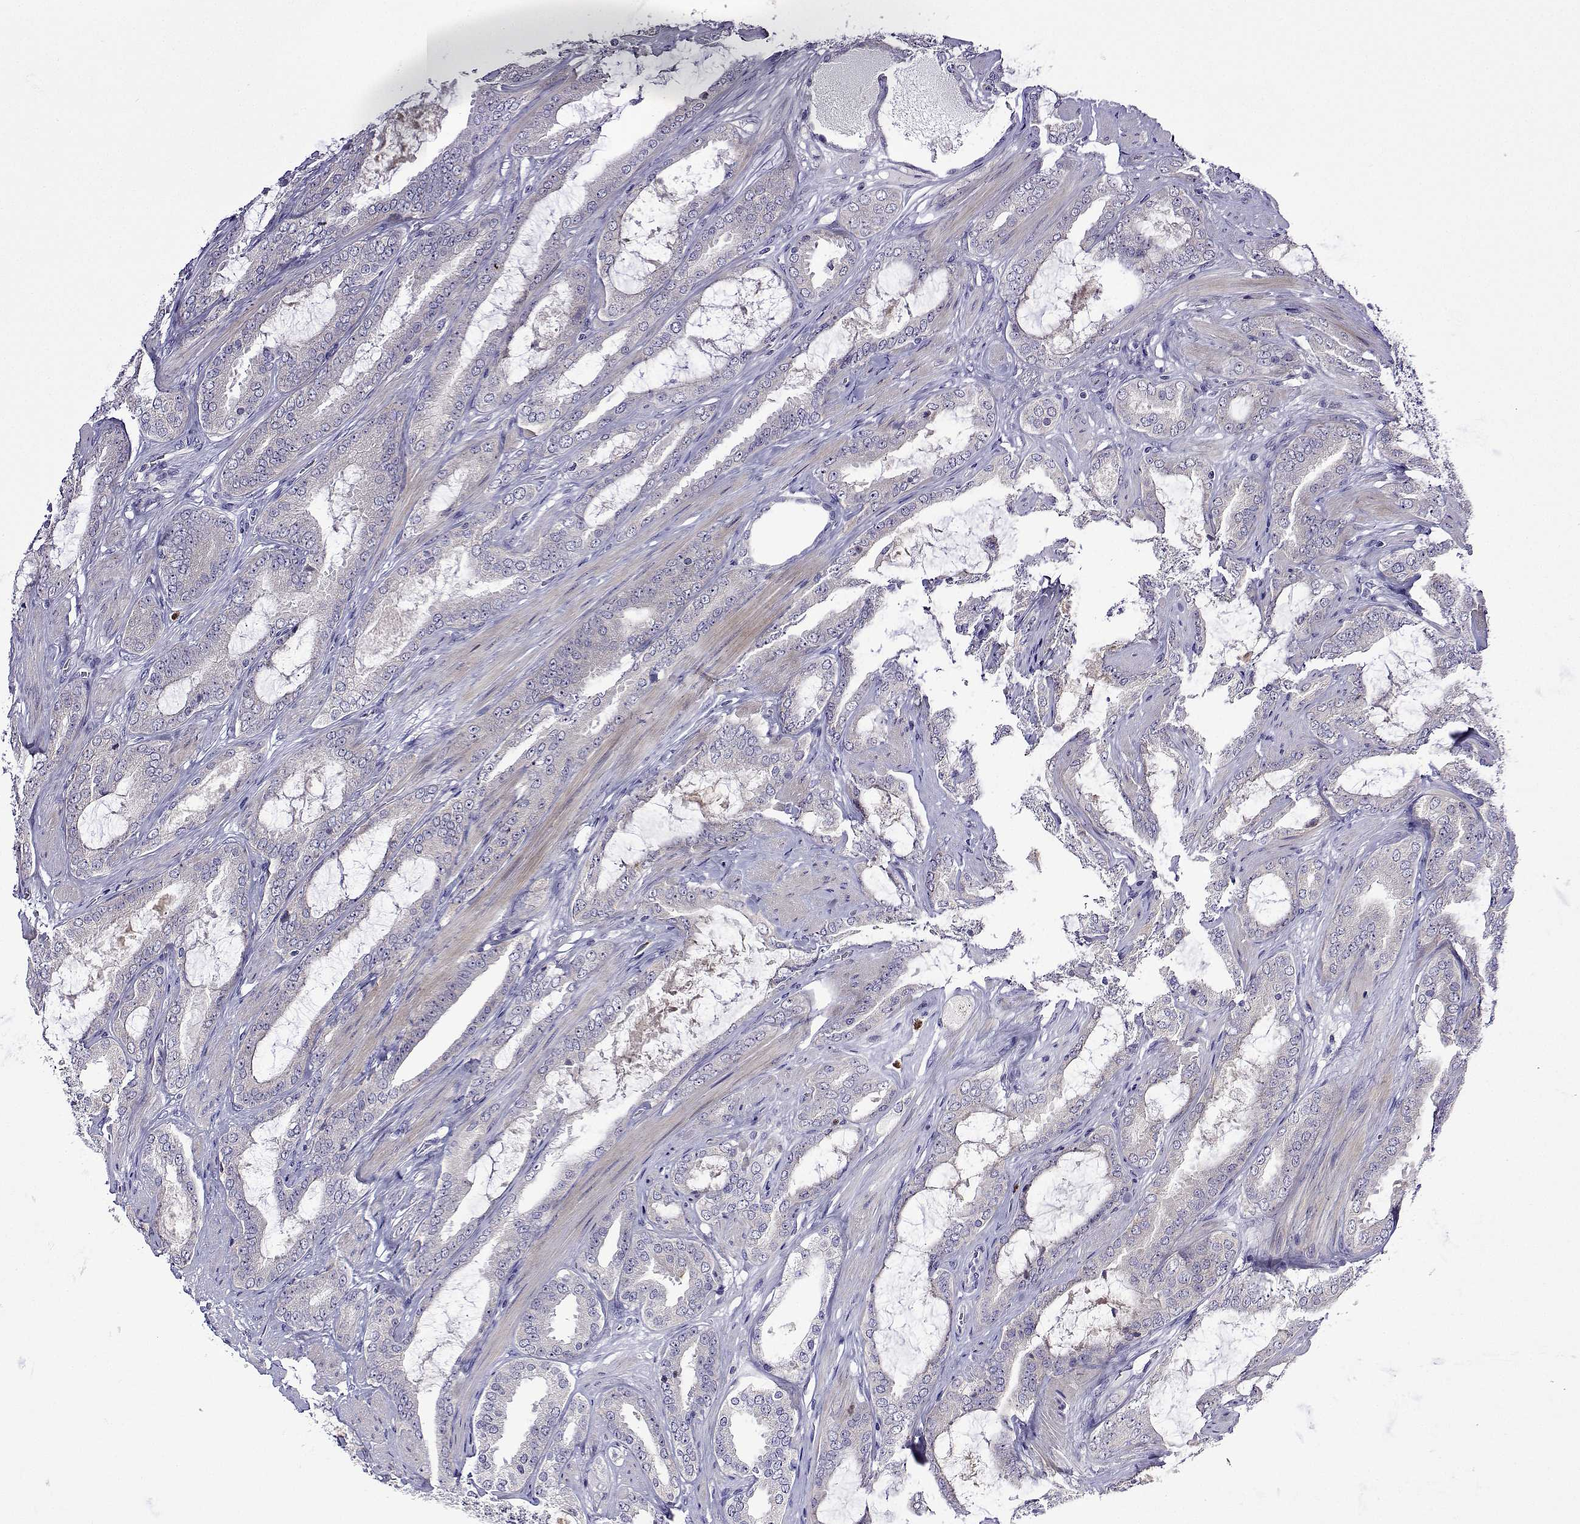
{"staining": {"intensity": "negative", "quantity": "none", "location": "none"}, "tissue": "prostate cancer", "cell_type": "Tumor cells", "image_type": "cancer", "snomed": [{"axis": "morphology", "description": "Adenocarcinoma, High grade"}, {"axis": "topography", "description": "Prostate"}], "caption": "Tumor cells show no significant staining in prostate cancer.", "gene": "SULT2A1", "patient": {"sex": "male", "age": 63}}